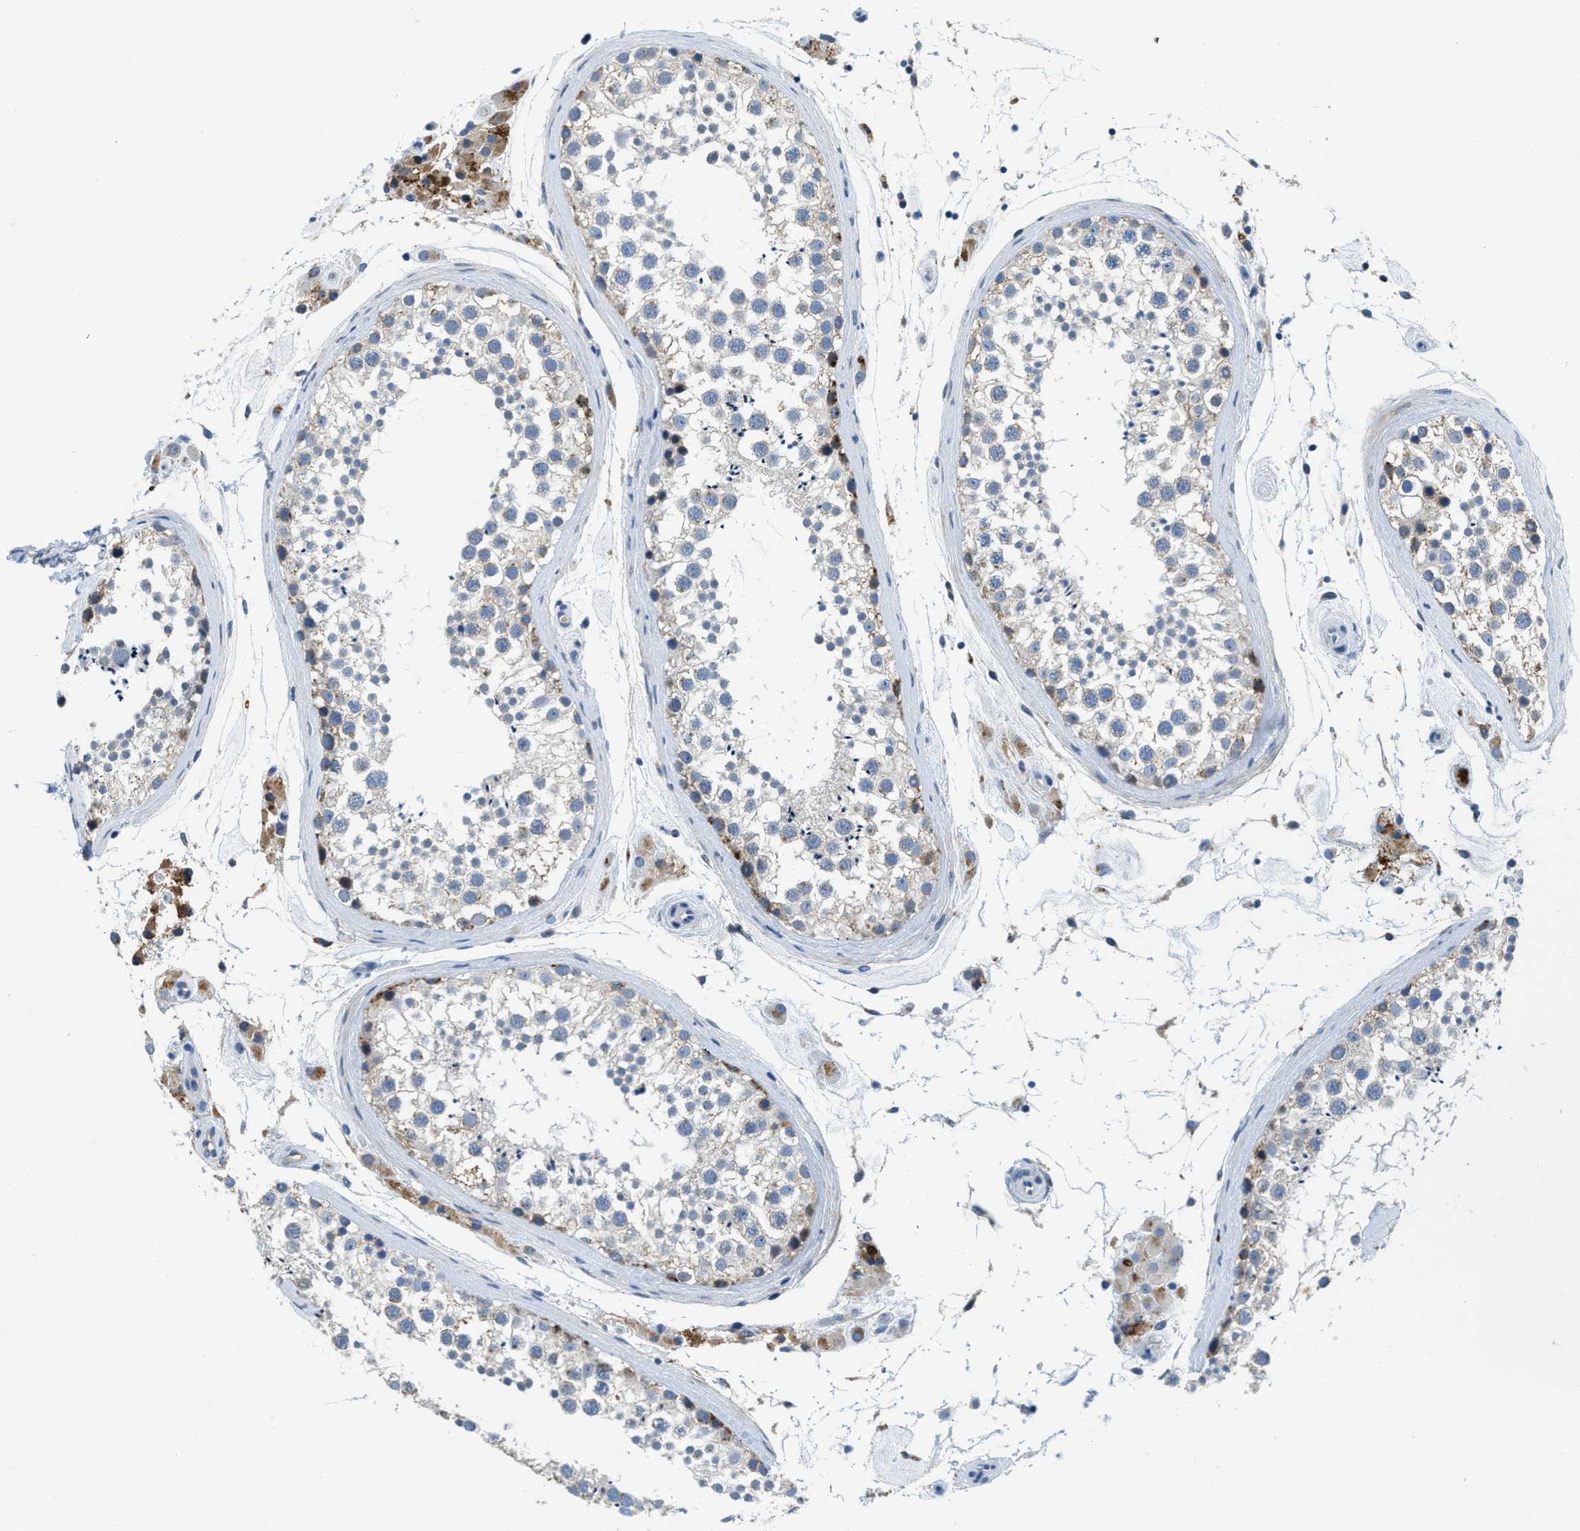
{"staining": {"intensity": "strong", "quantity": "<25%", "location": "cytoplasmic/membranous"}, "tissue": "testis", "cell_type": "Cells in seminiferous ducts", "image_type": "normal", "snomed": [{"axis": "morphology", "description": "Normal tissue, NOS"}, {"axis": "topography", "description": "Testis"}], "caption": "Unremarkable testis reveals strong cytoplasmic/membranous positivity in about <25% of cells in seminiferous ducts, visualized by immunohistochemistry. (DAB IHC, brown staining for protein, blue staining for nuclei).", "gene": "TSPAN3", "patient": {"sex": "male", "age": 46}}